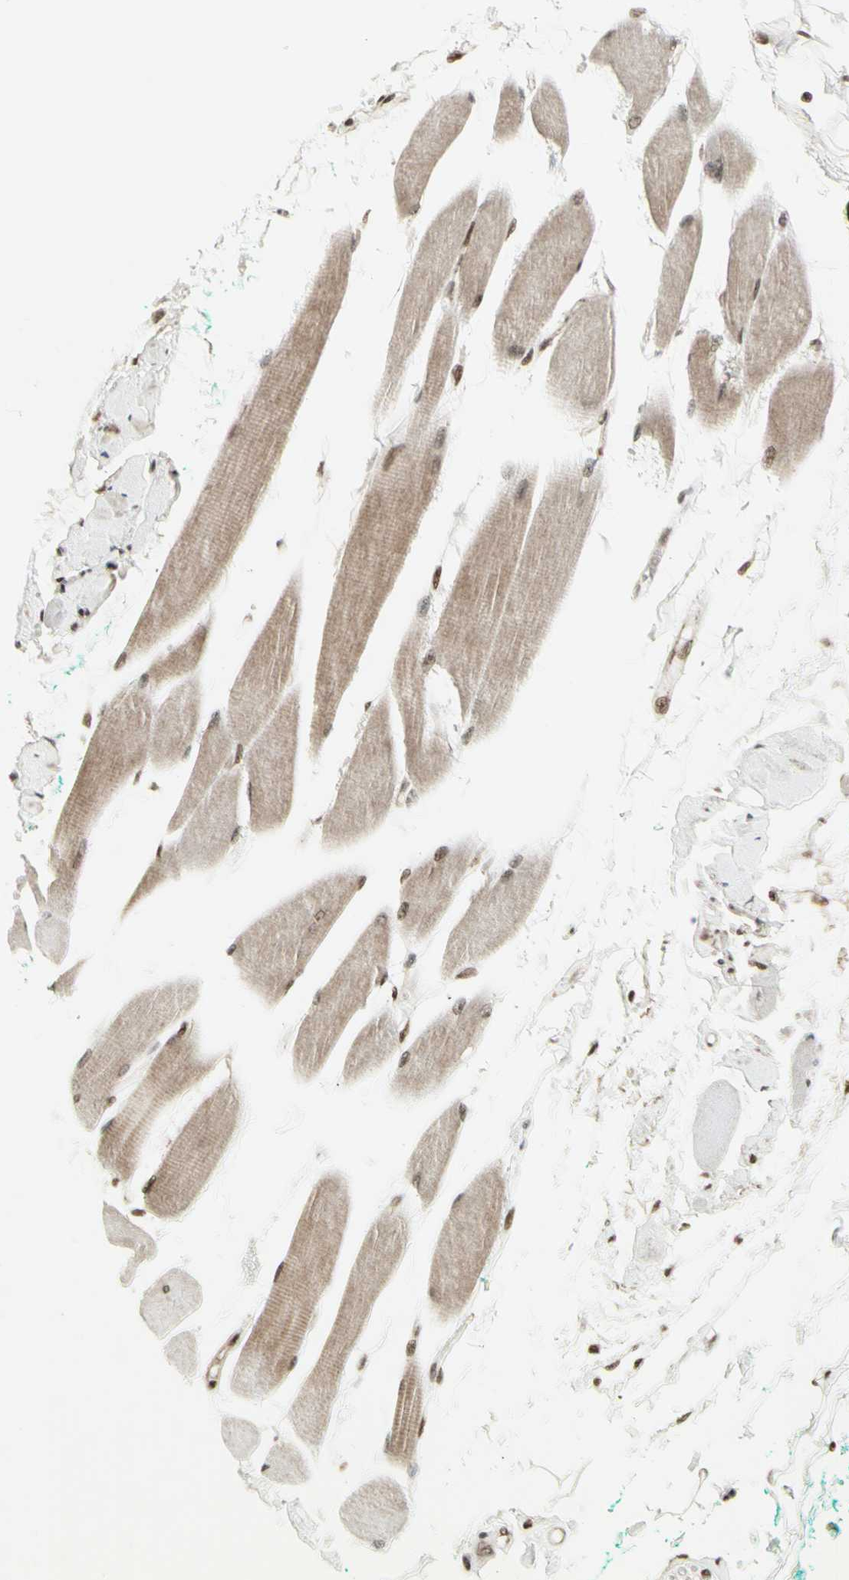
{"staining": {"intensity": "strong", "quantity": ">75%", "location": "cytoplasmic/membranous,nuclear"}, "tissue": "skeletal muscle", "cell_type": "Myocytes", "image_type": "normal", "snomed": [{"axis": "morphology", "description": "Normal tissue, NOS"}, {"axis": "topography", "description": "Skeletal muscle"}, {"axis": "topography", "description": "Oral tissue"}, {"axis": "topography", "description": "Peripheral nerve tissue"}], "caption": "High-magnification brightfield microscopy of benign skeletal muscle stained with DAB (3,3'-diaminobenzidine) (brown) and counterstained with hematoxylin (blue). myocytes exhibit strong cytoplasmic/membranous,nuclear positivity is seen in about>75% of cells. (DAB = brown stain, brightfield microscopy at high magnification).", "gene": "CBX1", "patient": {"sex": "female", "age": 84}}